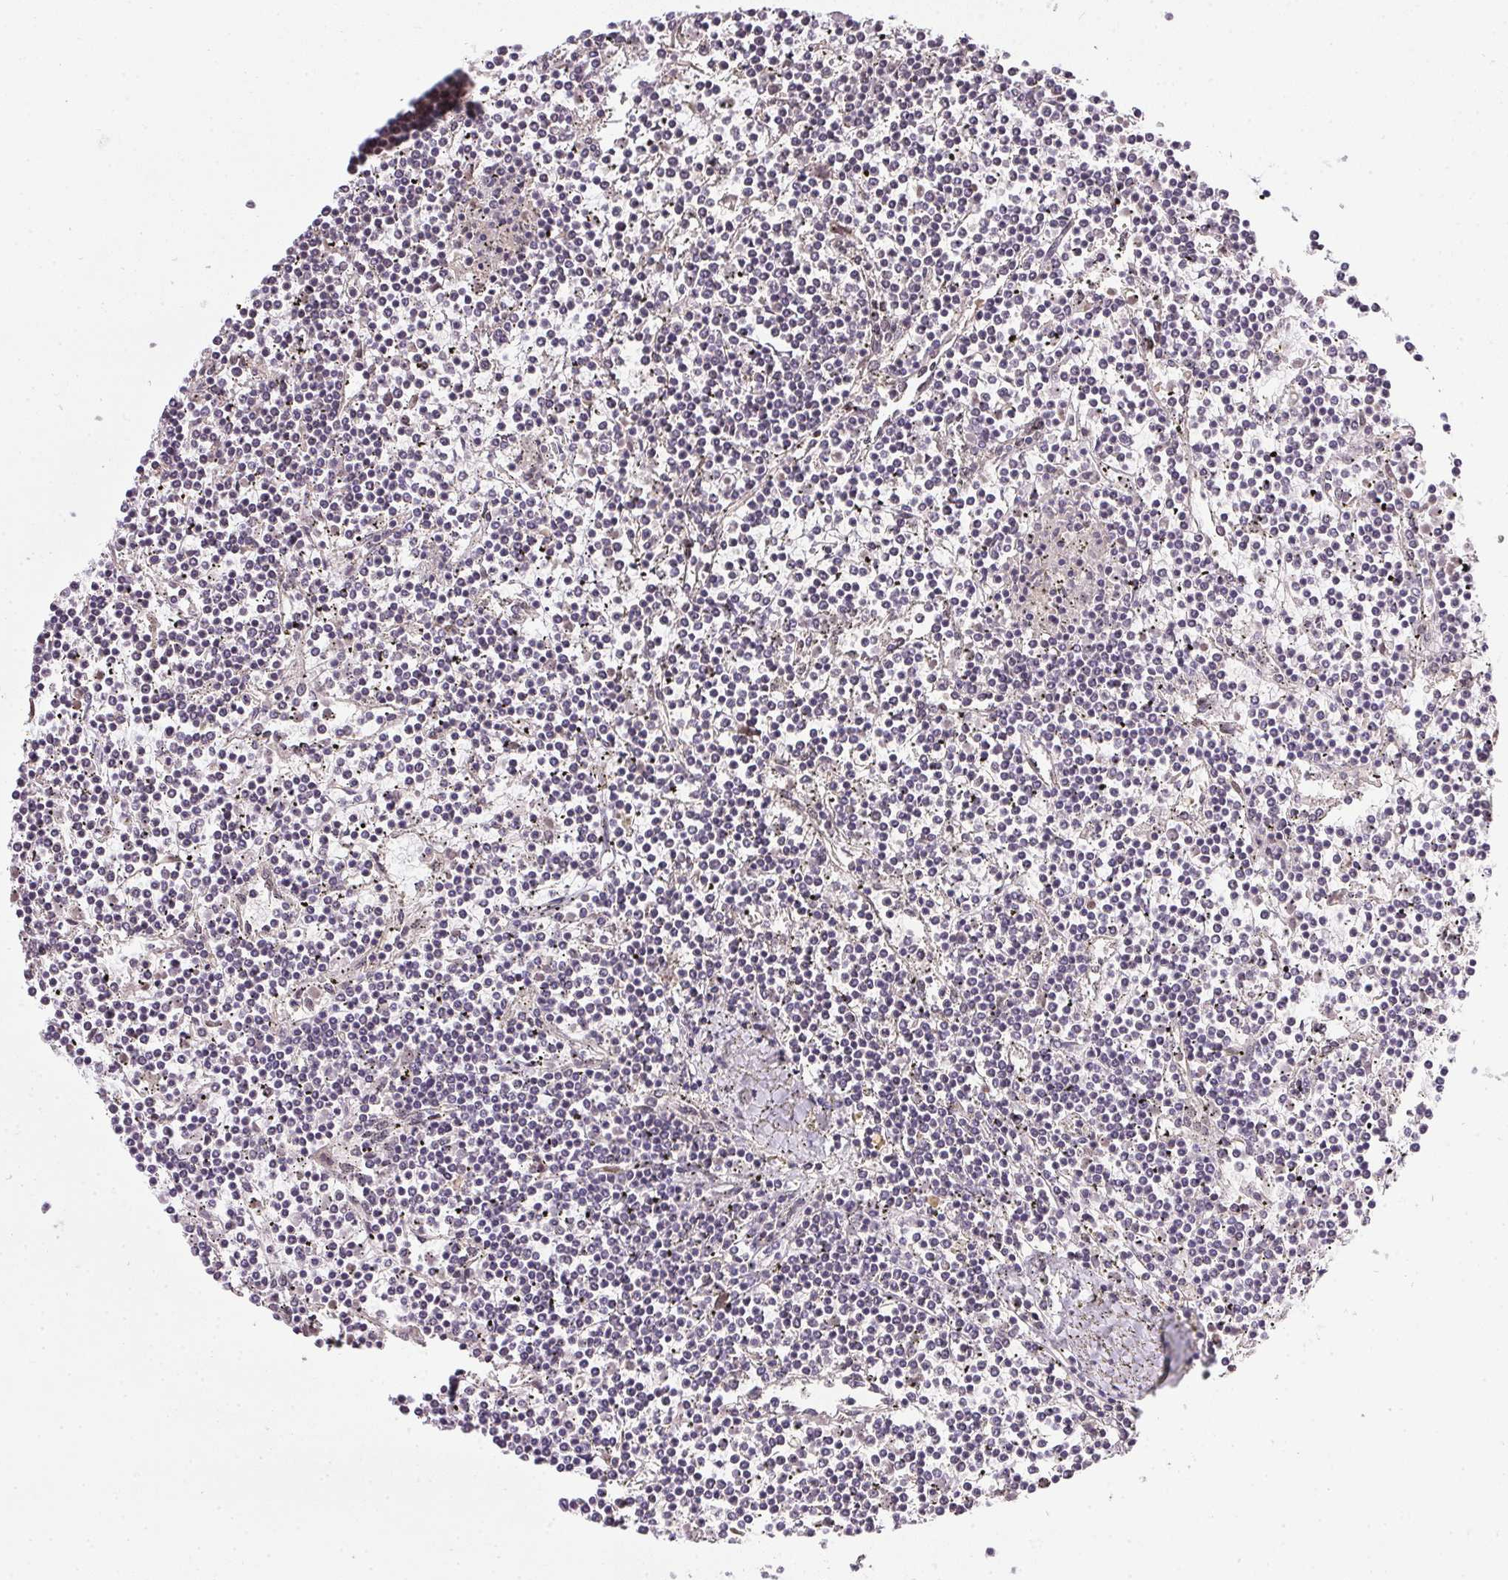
{"staining": {"intensity": "negative", "quantity": "none", "location": "none"}, "tissue": "lymphoma", "cell_type": "Tumor cells", "image_type": "cancer", "snomed": [{"axis": "morphology", "description": "Malignant lymphoma, non-Hodgkin's type, Low grade"}, {"axis": "topography", "description": "Spleen"}], "caption": "A photomicrograph of human low-grade malignant lymphoma, non-Hodgkin's type is negative for staining in tumor cells.", "gene": "PPP4R4", "patient": {"sex": "female", "age": 19}}